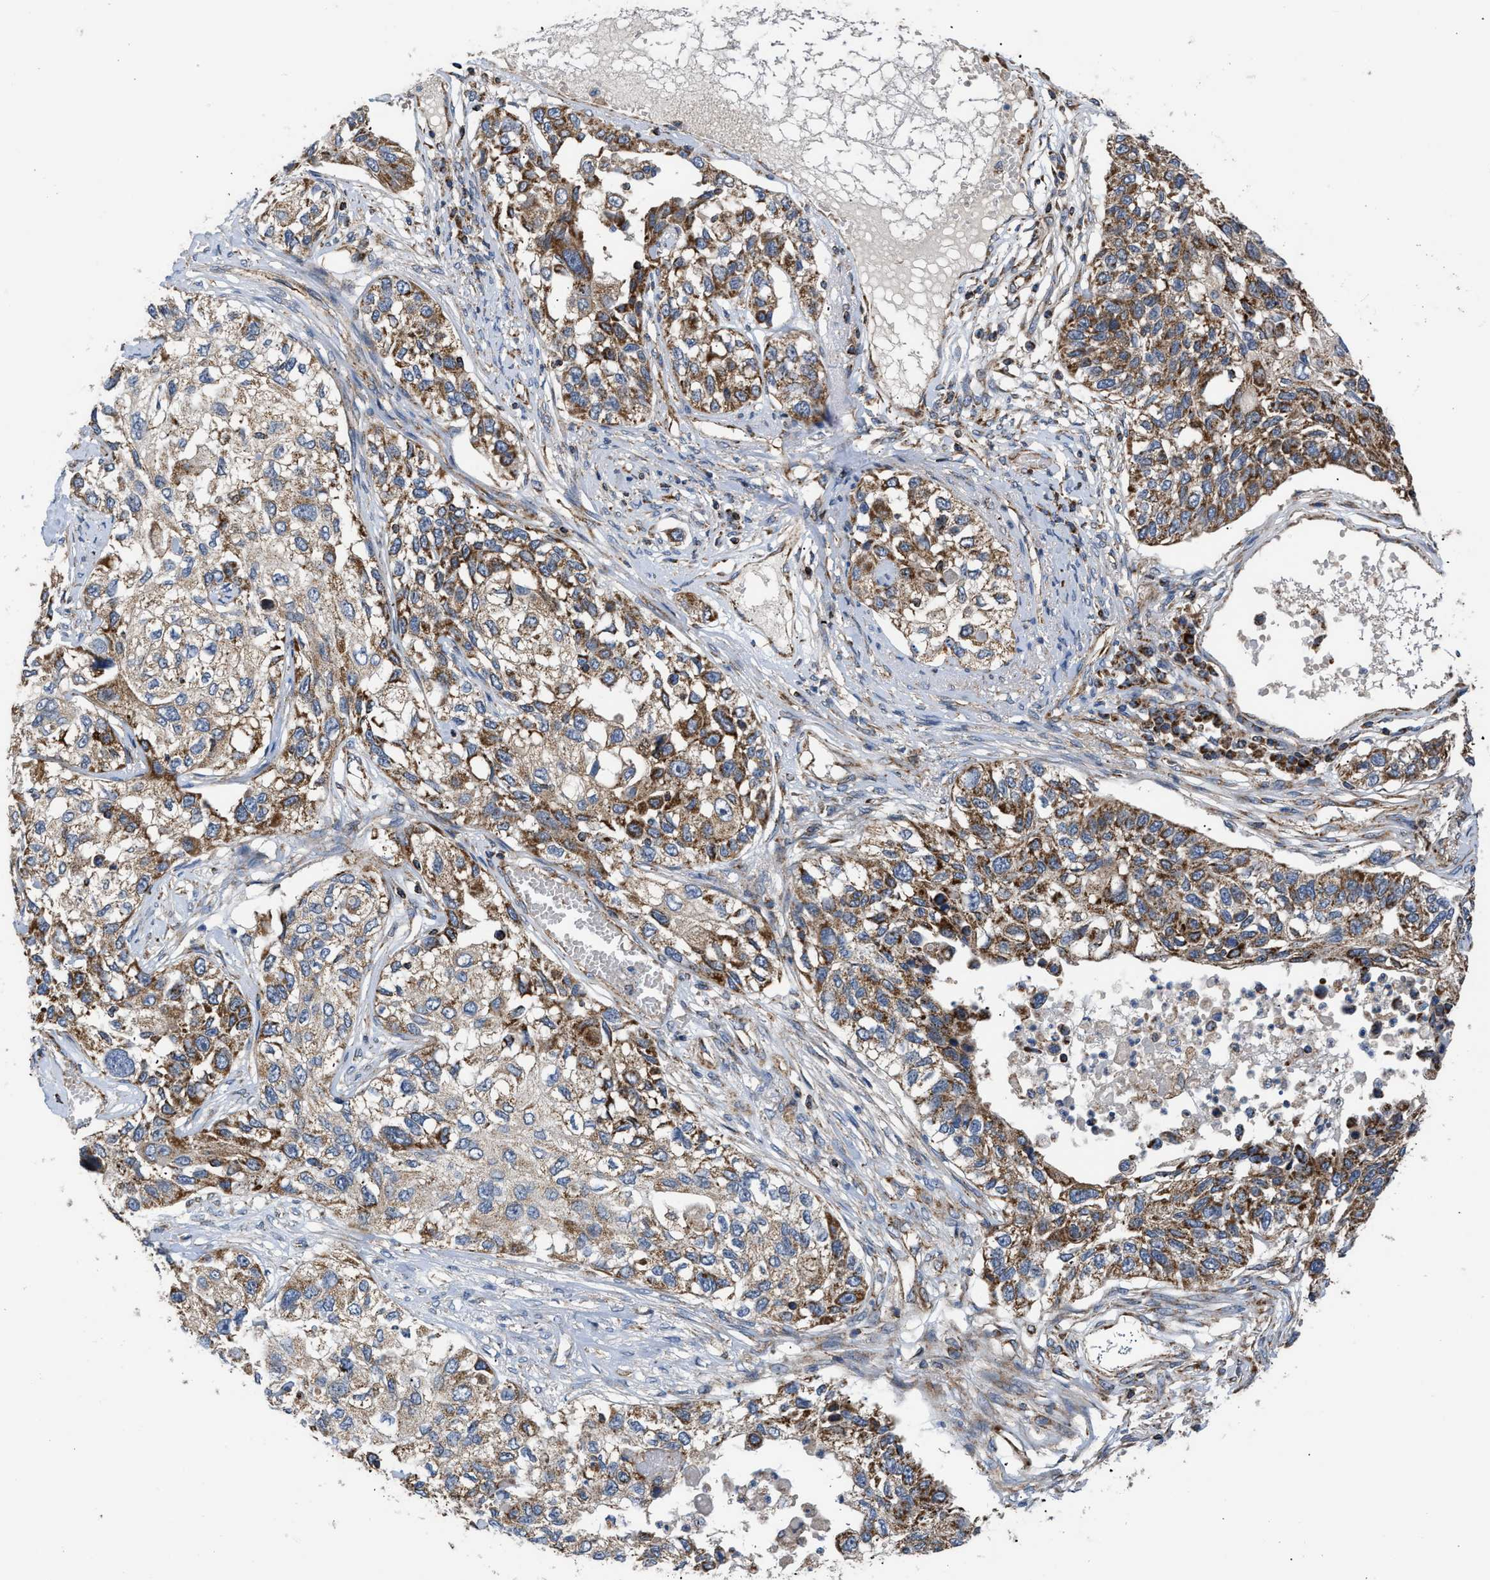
{"staining": {"intensity": "moderate", "quantity": ">75%", "location": "cytoplasmic/membranous"}, "tissue": "lung cancer", "cell_type": "Tumor cells", "image_type": "cancer", "snomed": [{"axis": "morphology", "description": "Squamous cell carcinoma, NOS"}, {"axis": "topography", "description": "Lung"}], "caption": "Lung squamous cell carcinoma stained for a protein (brown) exhibits moderate cytoplasmic/membranous positive positivity in approximately >75% of tumor cells.", "gene": "OPTN", "patient": {"sex": "male", "age": 71}}